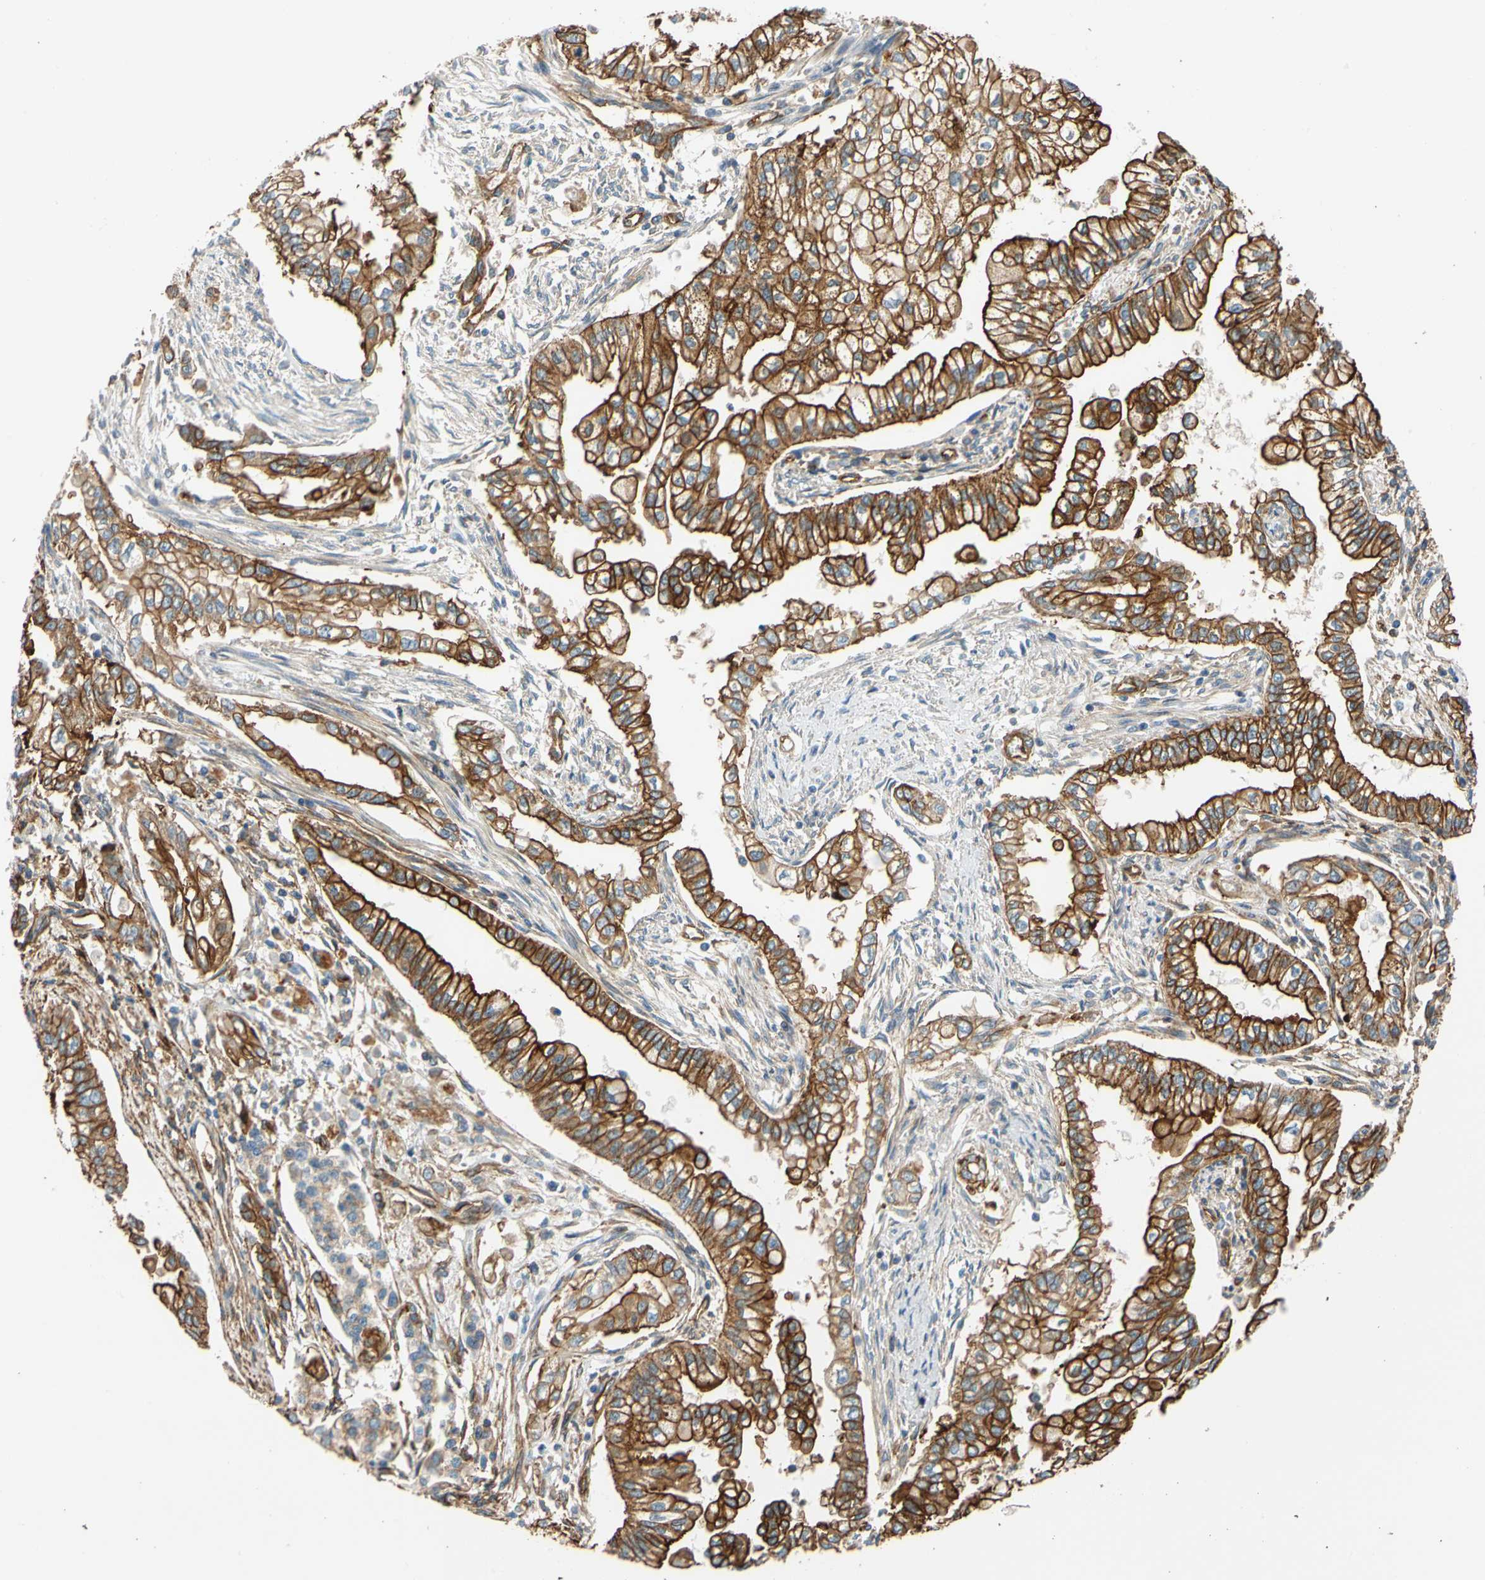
{"staining": {"intensity": "strong", "quantity": ">75%", "location": "cytoplasmic/membranous"}, "tissue": "pancreatic cancer", "cell_type": "Tumor cells", "image_type": "cancer", "snomed": [{"axis": "morphology", "description": "Normal tissue, NOS"}, {"axis": "topography", "description": "Pancreas"}], "caption": "The image shows immunohistochemical staining of pancreatic cancer. There is strong cytoplasmic/membranous staining is seen in approximately >75% of tumor cells.", "gene": "SPTAN1", "patient": {"sex": "male", "age": 42}}